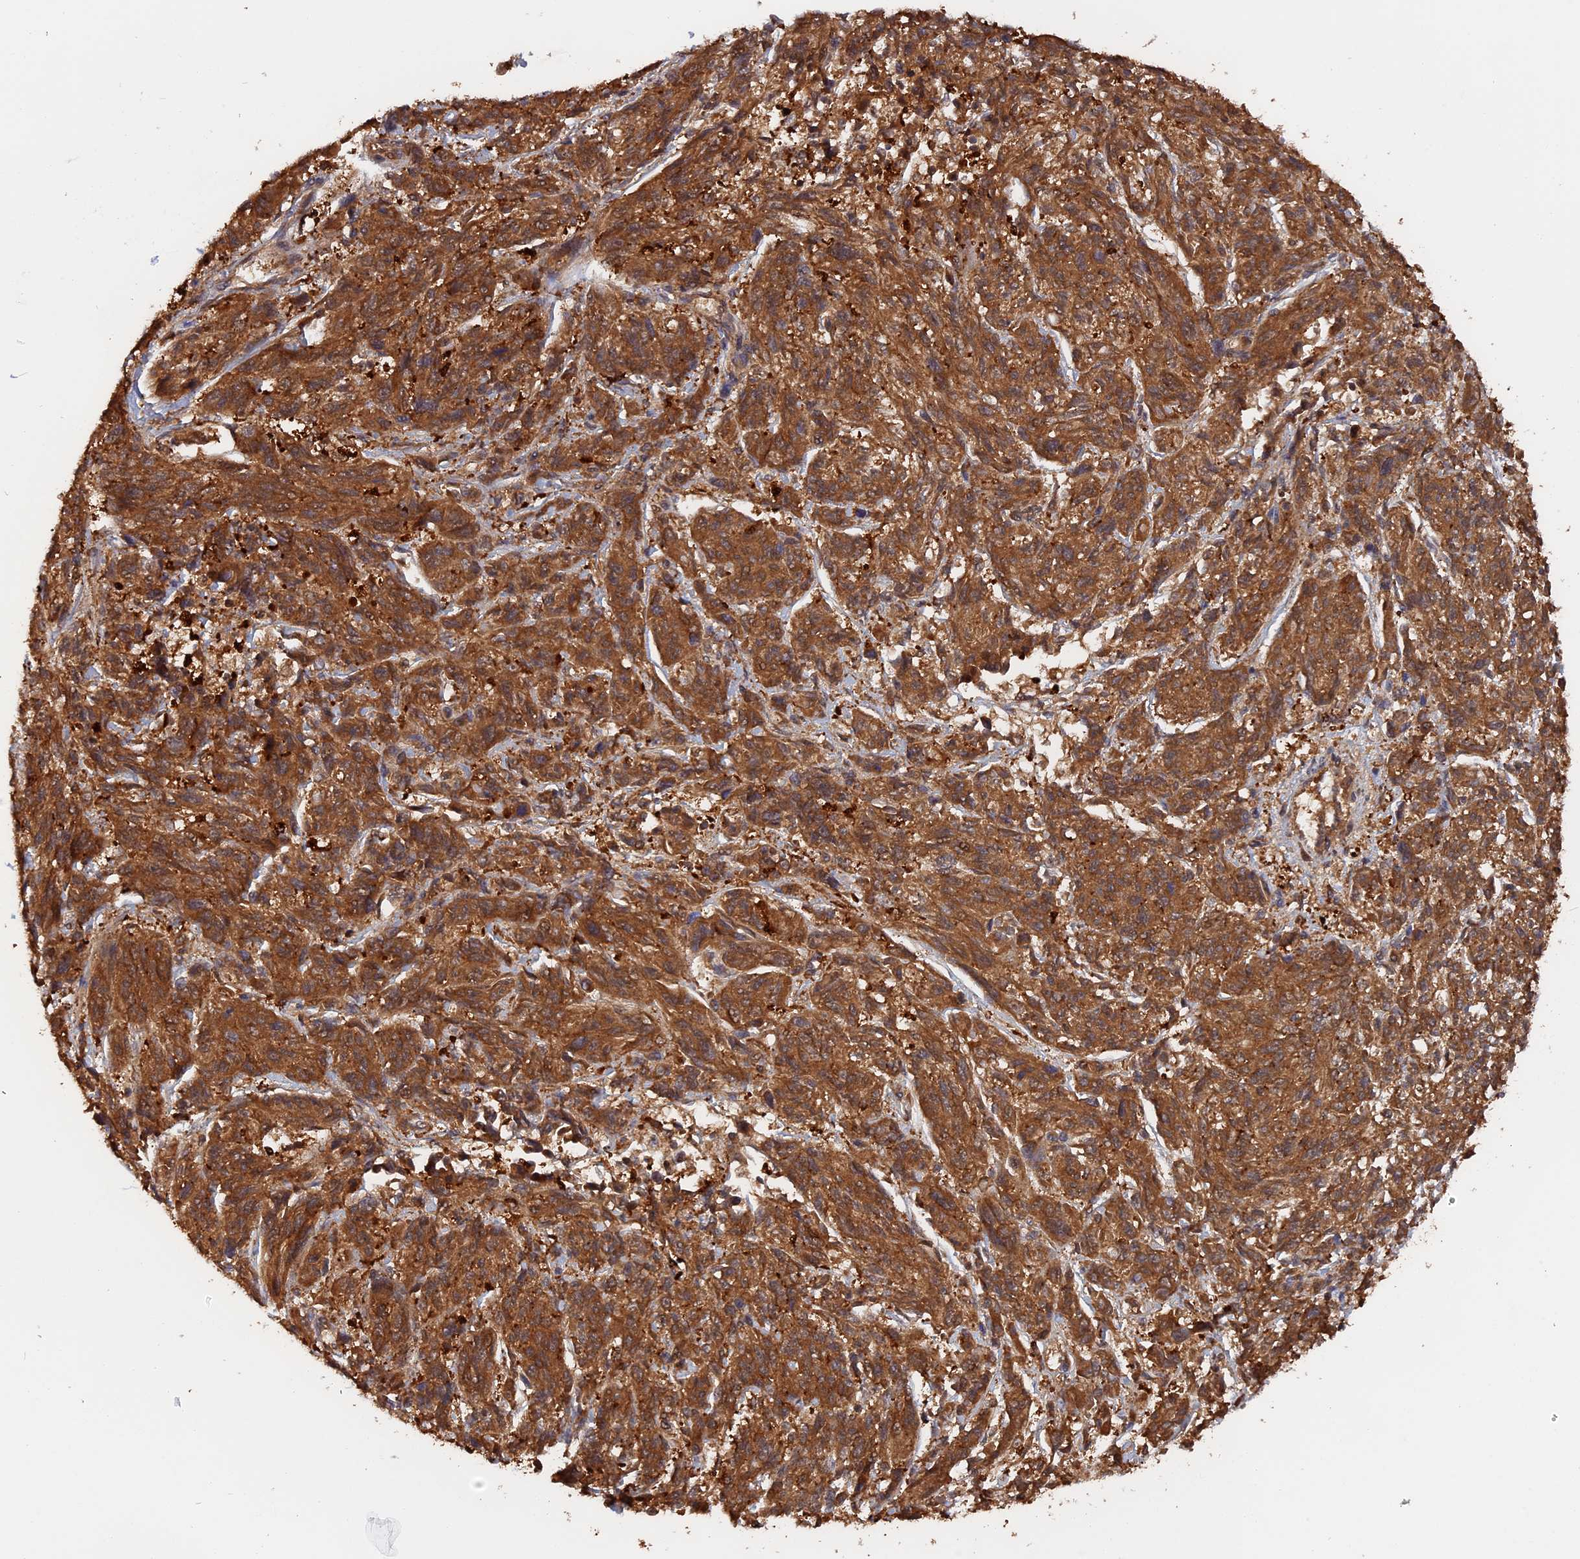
{"staining": {"intensity": "strong", "quantity": ">75%", "location": "cytoplasmic/membranous"}, "tissue": "melanoma", "cell_type": "Tumor cells", "image_type": "cancer", "snomed": [{"axis": "morphology", "description": "Malignant melanoma, NOS"}, {"axis": "topography", "description": "Skin"}], "caption": "Protein positivity by immunohistochemistry reveals strong cytoplasmic/membranous positivity in approximately >75% of tumor cells in melanoma.", "gene": "BLVRA", "patient": {"sex": "male", "age": 53}}